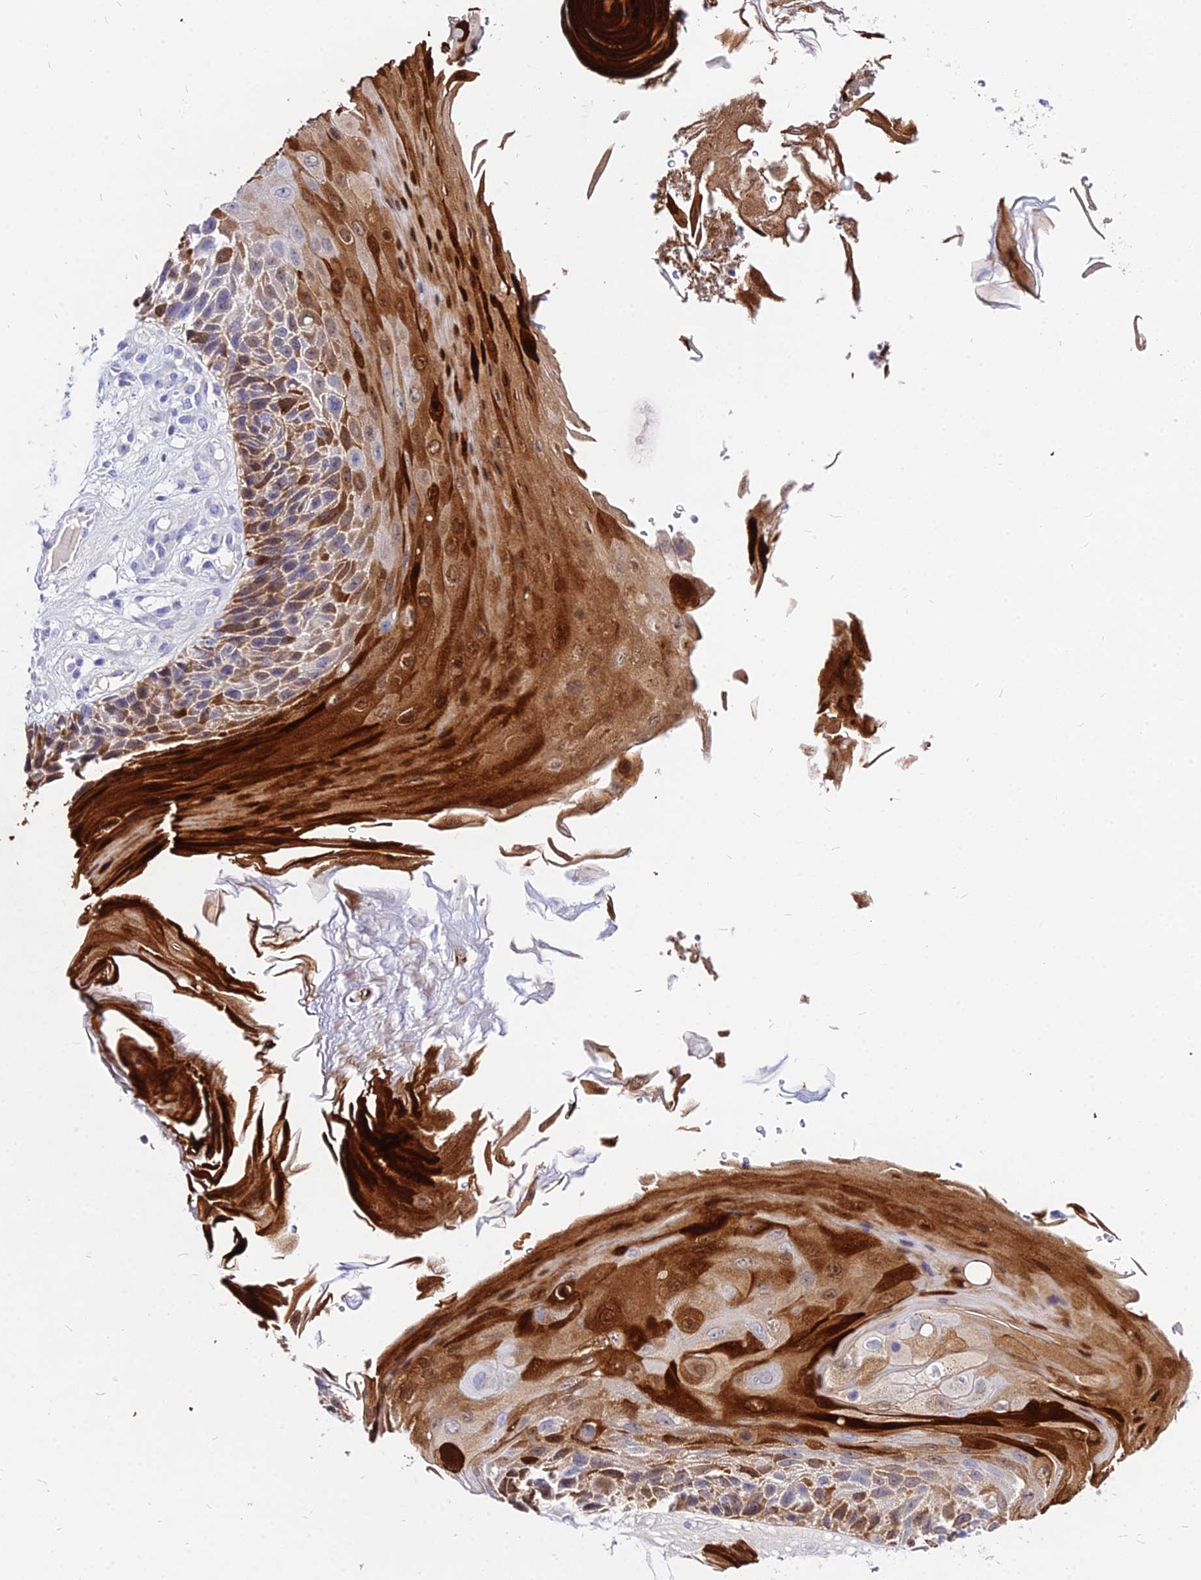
{"staining": {"intensity": "strong", "quantity": "25%-75%", "location": "cytoplasmic/membranous,nuclear"}, "tissue": "skin cancer", "cell_type": "Tumor cells", "image_type": "cancer", "snomed": [{"axis": "morphology", "description": "Squamous cell carcinoma, NOS"}, {"axis": "topography", "description": "Skin"}], "caption": "Protein expression analysis of squamous cell carcinoma (skin) reveals strong cytoplasmic/membranous and nuclear expression in about 25%-75% of tumor cells. Using DAB (brown) and hematoxylin (blue) stains, captured at high magnification using brightfield microscopy.", "gene": "CARD18", "patient": {"sex": "female", "age": 88}}